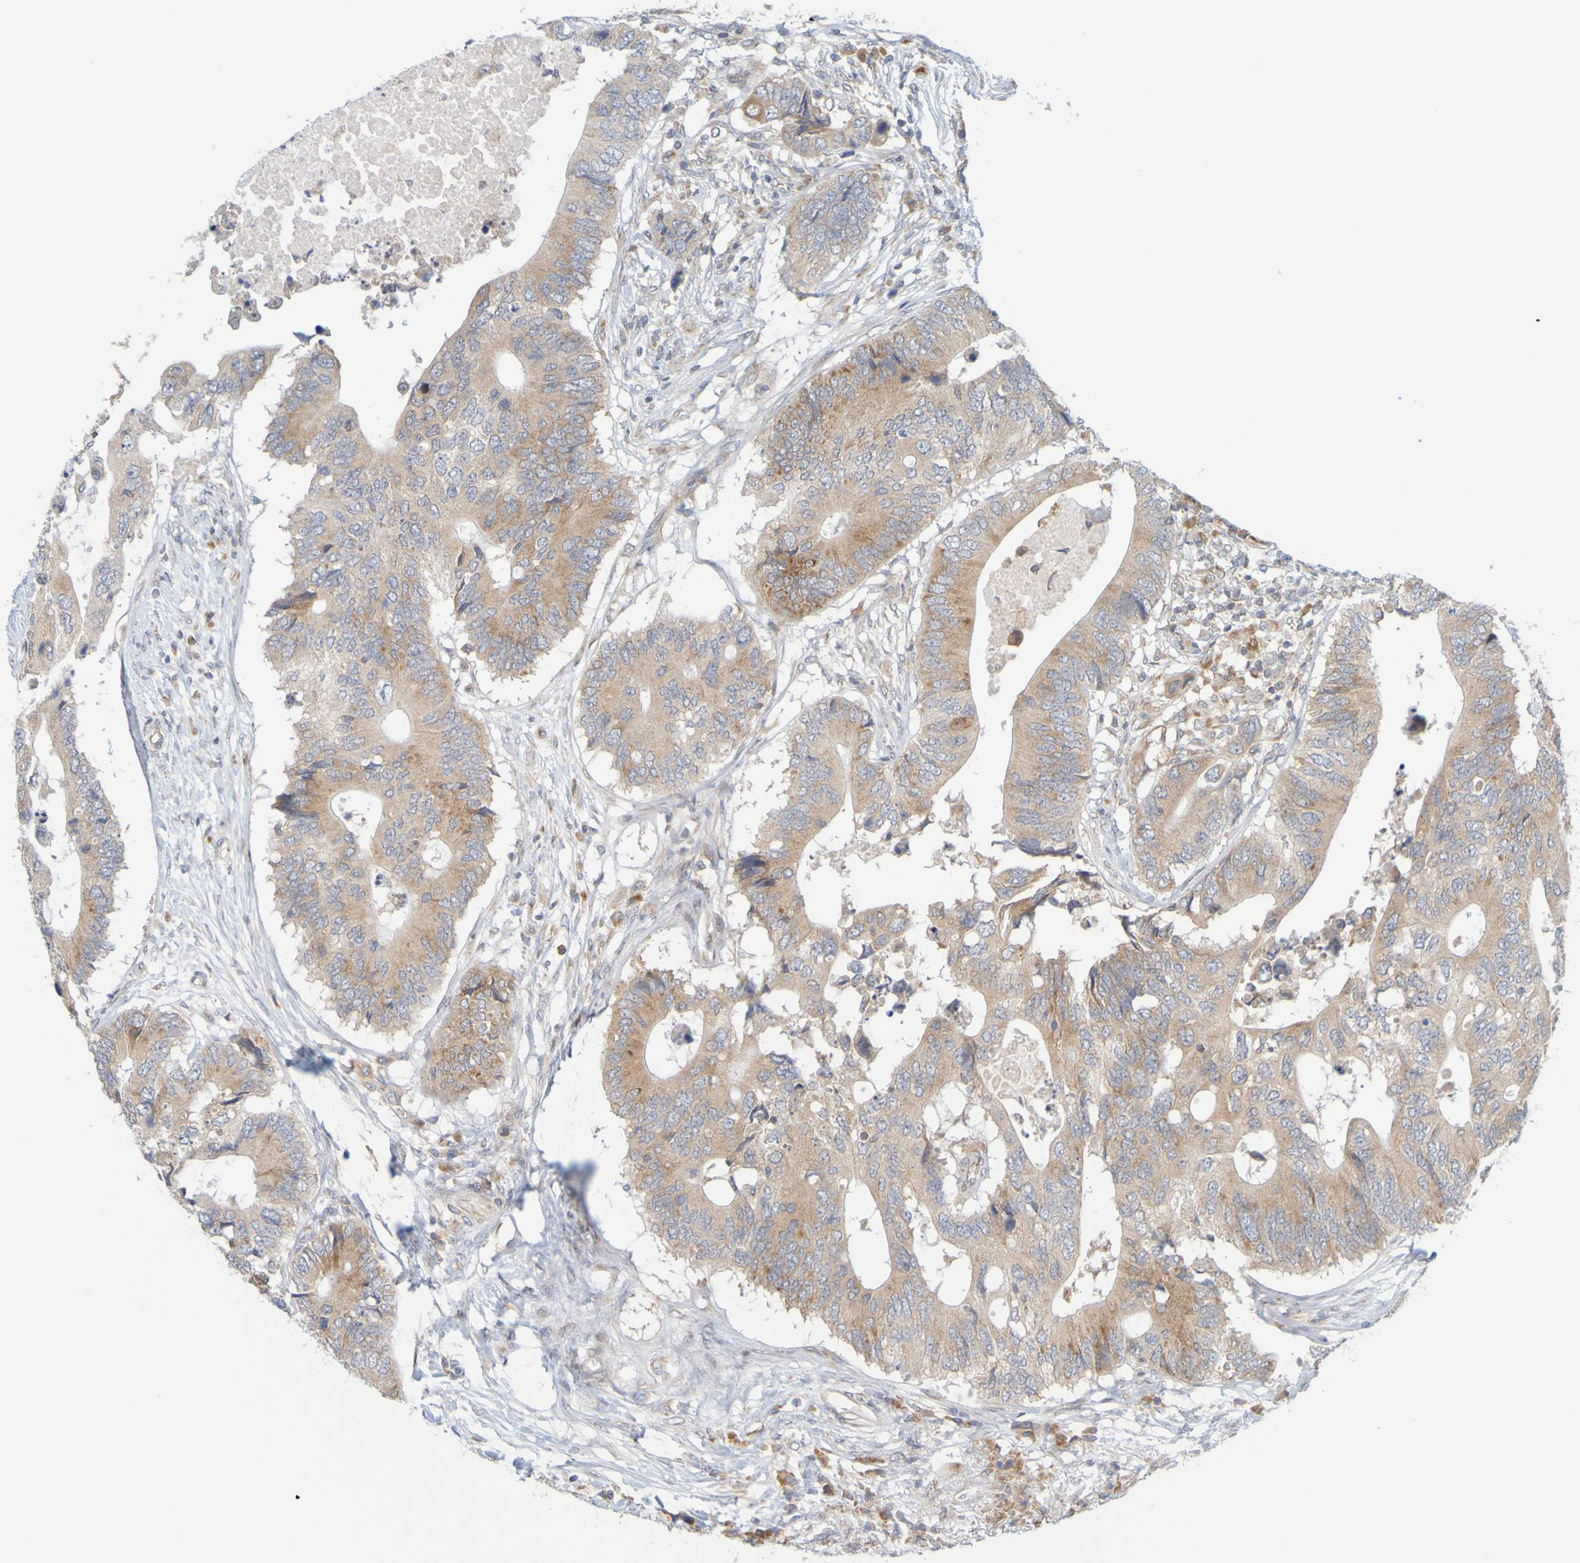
{"staining": {"intensity": "moderate", "quantity": ">75%", "location": "cytoplasmic/membranous"}, "tissue": "colorectal cancer", "cell_type": "Tumor cells", "image_type": "cancer", "snomed": [{"axis": "morphology", "description": "Adenocarcinoma, NOS"}, {"axis": "topography", "description": "Colon"}], "caption": "The image exhibits immunohistochemical staining of colorectal cancer (adenocarcinoma). There is moderate cytoplasmic/membranous positivity is seen in approximately >75% of tumor cells.", "gene": "MOGS", "patient": {"sex": "male", "age": 71}}